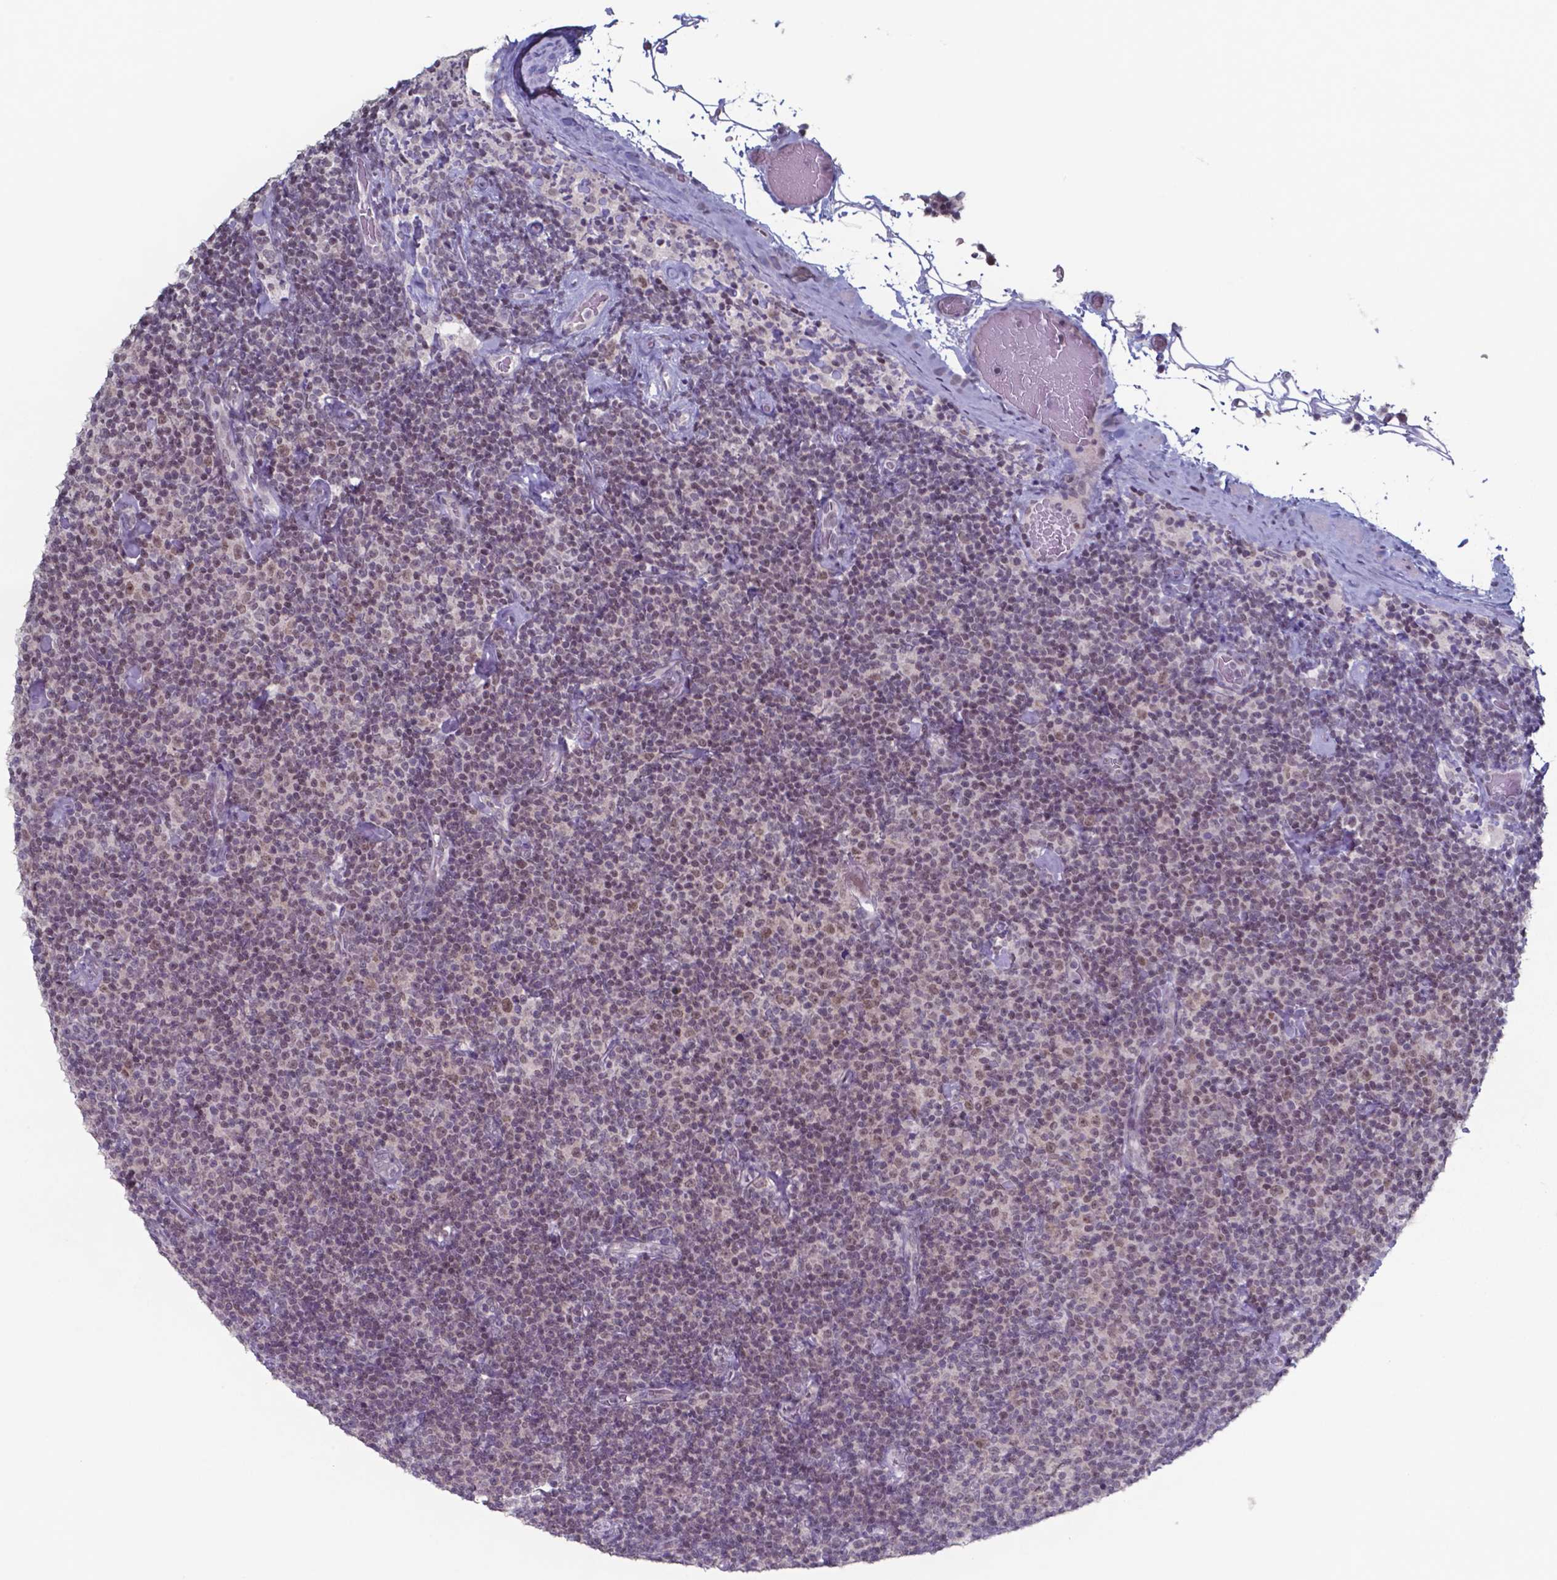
{"staining": {"intensity": "weak", "quantity": "25%-75%", "location": "nuclear"}, "tissue": "lymphoma", "cell_type": "Tumor cells", "image_type": "cancer", "snomed": [{"axis": "morphology", "description": "Malignant lymphoma, non-Hodgkin's type, Low grade"}, {"axis": "topography", "description": "Lymph node"}], "caption": "Protein analysis of malignant lymphoma, non-Hodgkin's type (low-grade) tissue shows weak nuclear staining in about 25%-75% of tumor cells.", "gene": "TDP2", "patient": {"sex": "male", "age": 81}}